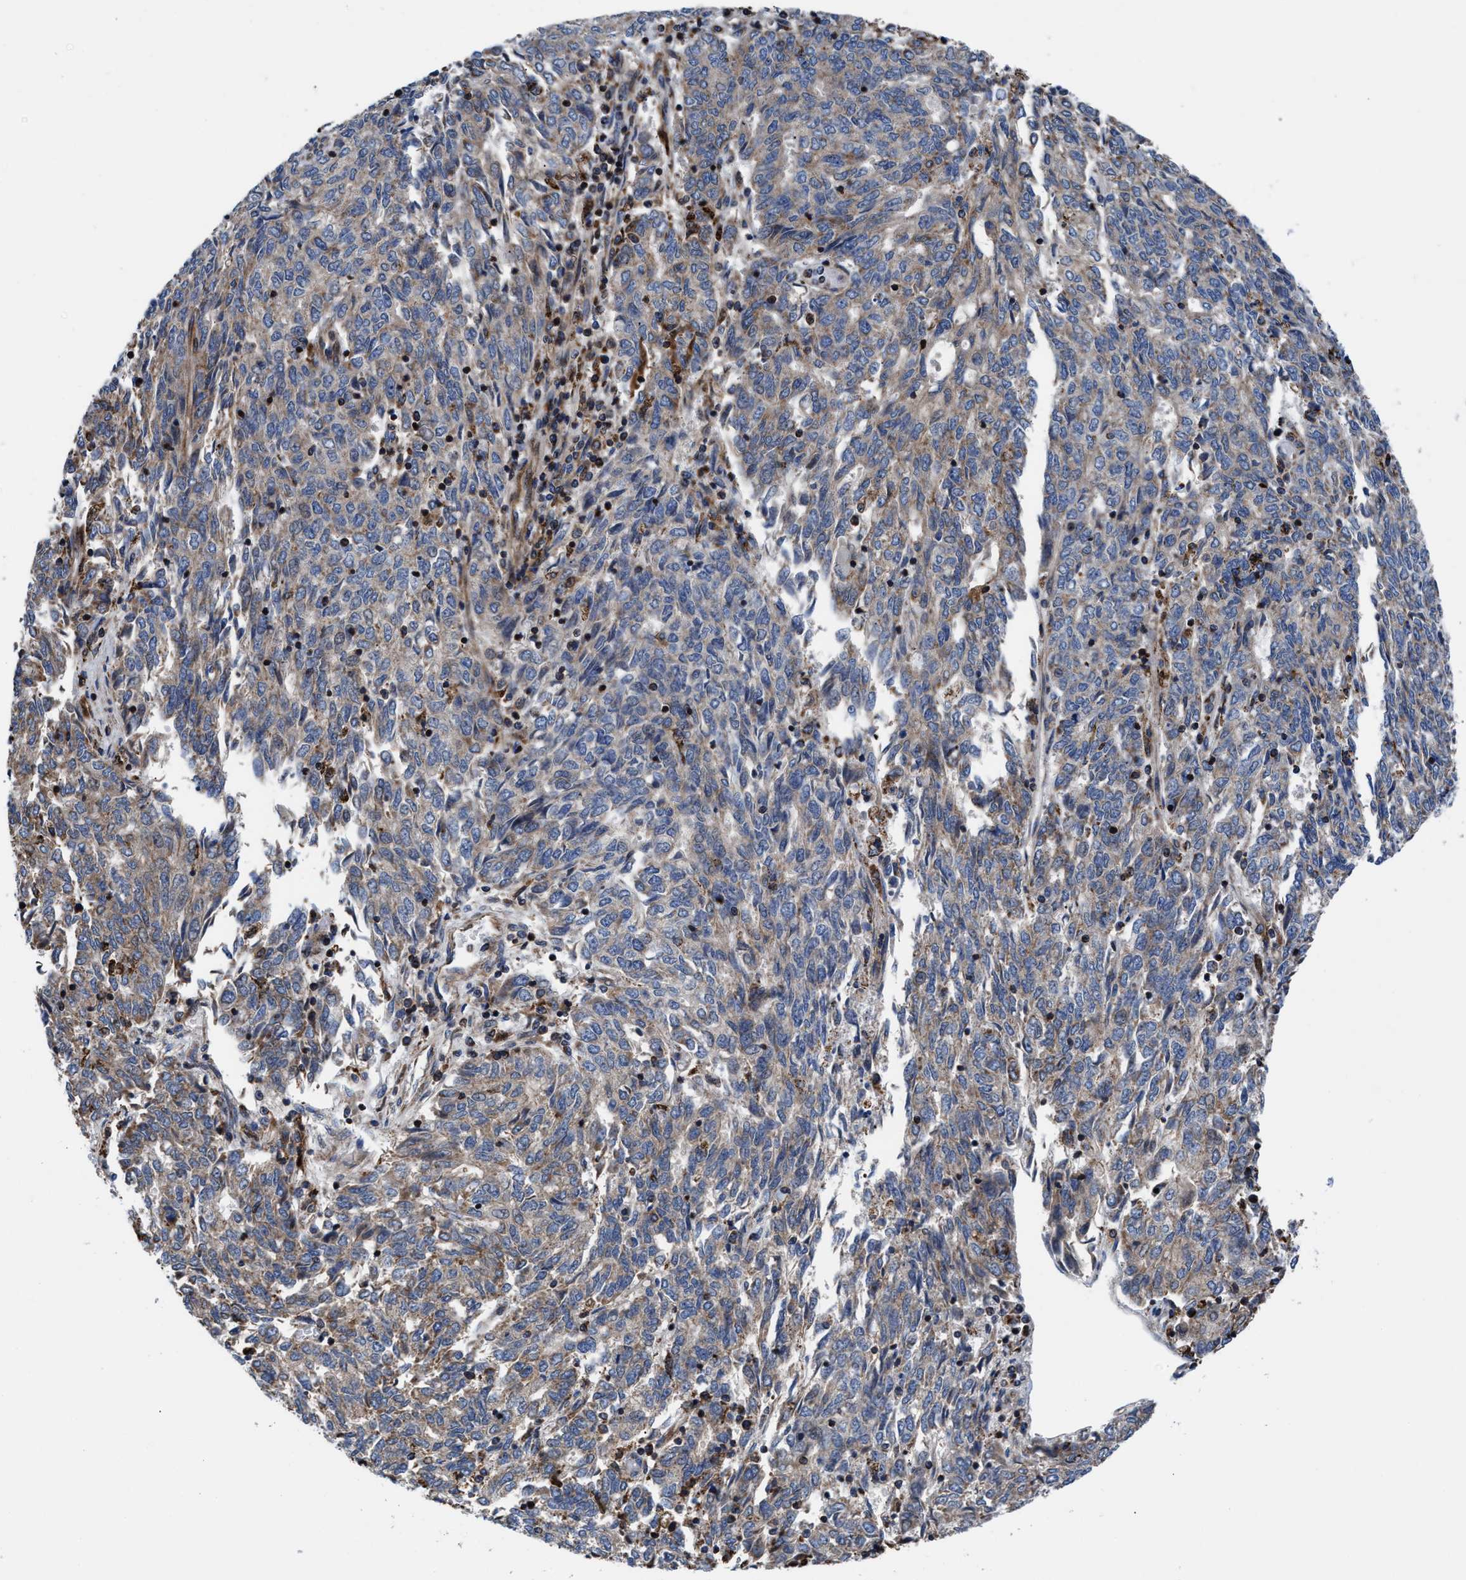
{"staining": {"intensity": "weak", "quantity": "25%-75%", "location": "cytoplasmic/membranous"}, "tissue": "endometrial cancer", "cell_type": "Tumor cells", "image_type": "cancer", "snomed": [{"axis": "morphology", "description": "Adenocarcinoma, NOS"}, {"axis": "topography", "description": "Endometrium"}], "caption": "Immunohistochemistry (IHC) photomicrograph of human adenocarcinoma (endometrial) stained for a protein (brown), which shows low levels of weak cytoplasmic/membranous positivity in about 25%-75% of tumor cells.", "gene": "PRR15L", "patient": {"sex": "female", "age": 80}}